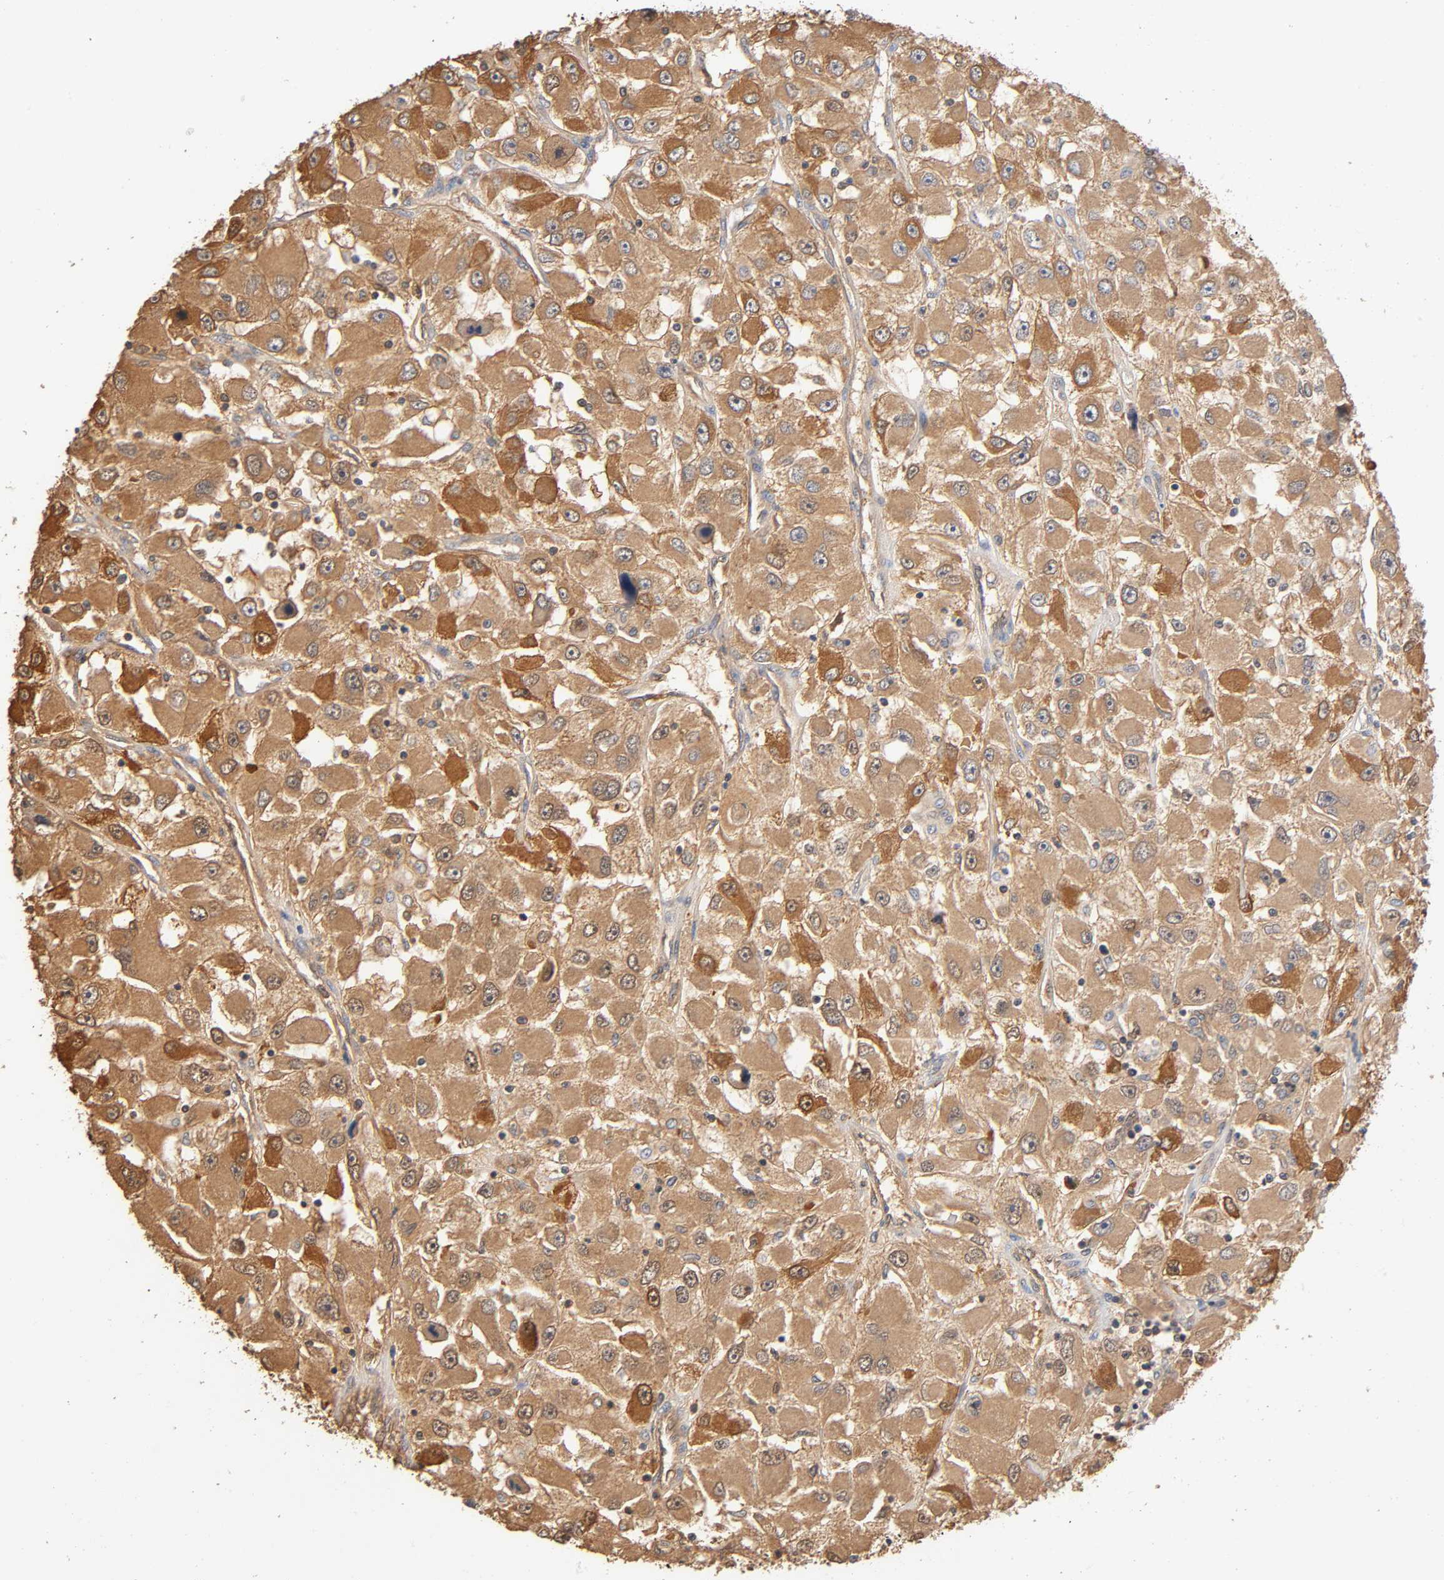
{"staining": {"intensity": "strong", "quantity": ">75%", "location": "cytoplasmic/membranous"}, "tissue": "renal cancer", "cell_type": "Tumor cells", "image_type": "cancer", "snomed": [{"axis": "morphology", "description": "Adenocarcinoma, NOS"}, {"axis": "topography", "description": "Kidney"}], "caption": "About >75% of tumor cells in human renal cancer display strong cytoplasmic/membranous protein staining as visualized by brown immunohistochemical staining.", "gene": "ALDOA", "patient": {"sex": "female", "age": 52}}